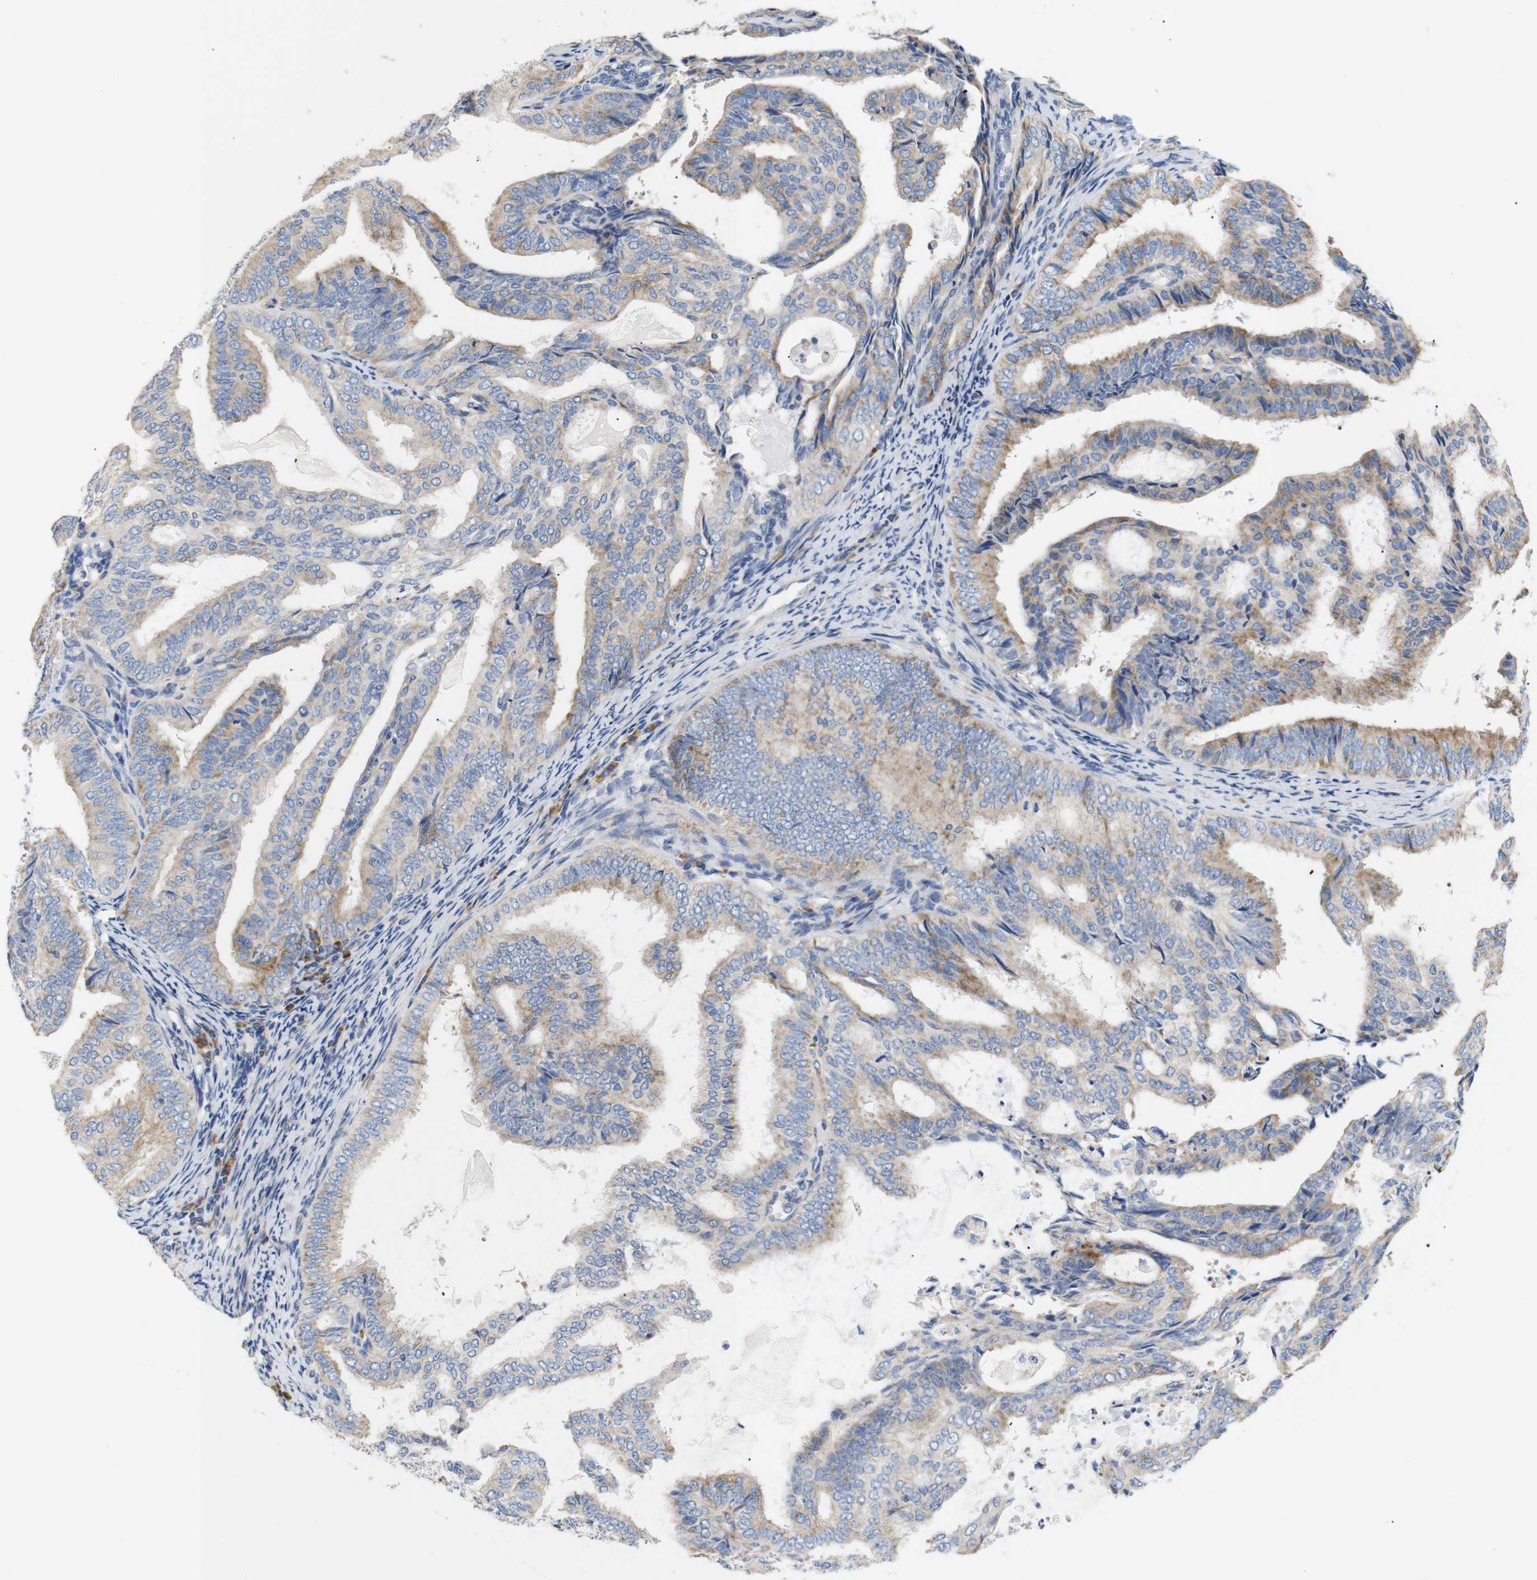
{"staining": {"intensity": "moderate", "quantity": "25%-75%", "location": "cytoplasmic/membranous"}, "tissue": "endometrial cancer", "cell_type": "Tumor cells", "image_type": "cancer", "snomed": [{"axis": "morphology", "description": "Adenocarcinoma, NOS"}, {"axis": "topography", "description": "Endometrium"}], "caption": "The image shows immunohistochemical staining of endometrial adenocarcinoma. There is moderate cytoplasmic/membranous expression is seen in about 25%-75% of tumor cells. (DAB (3,3'-diaminobenzidine) IHC with brightfield microscopy, high magnification).", "gene": "TRIM5", "patient": {"sex": "female", "age": 58}}